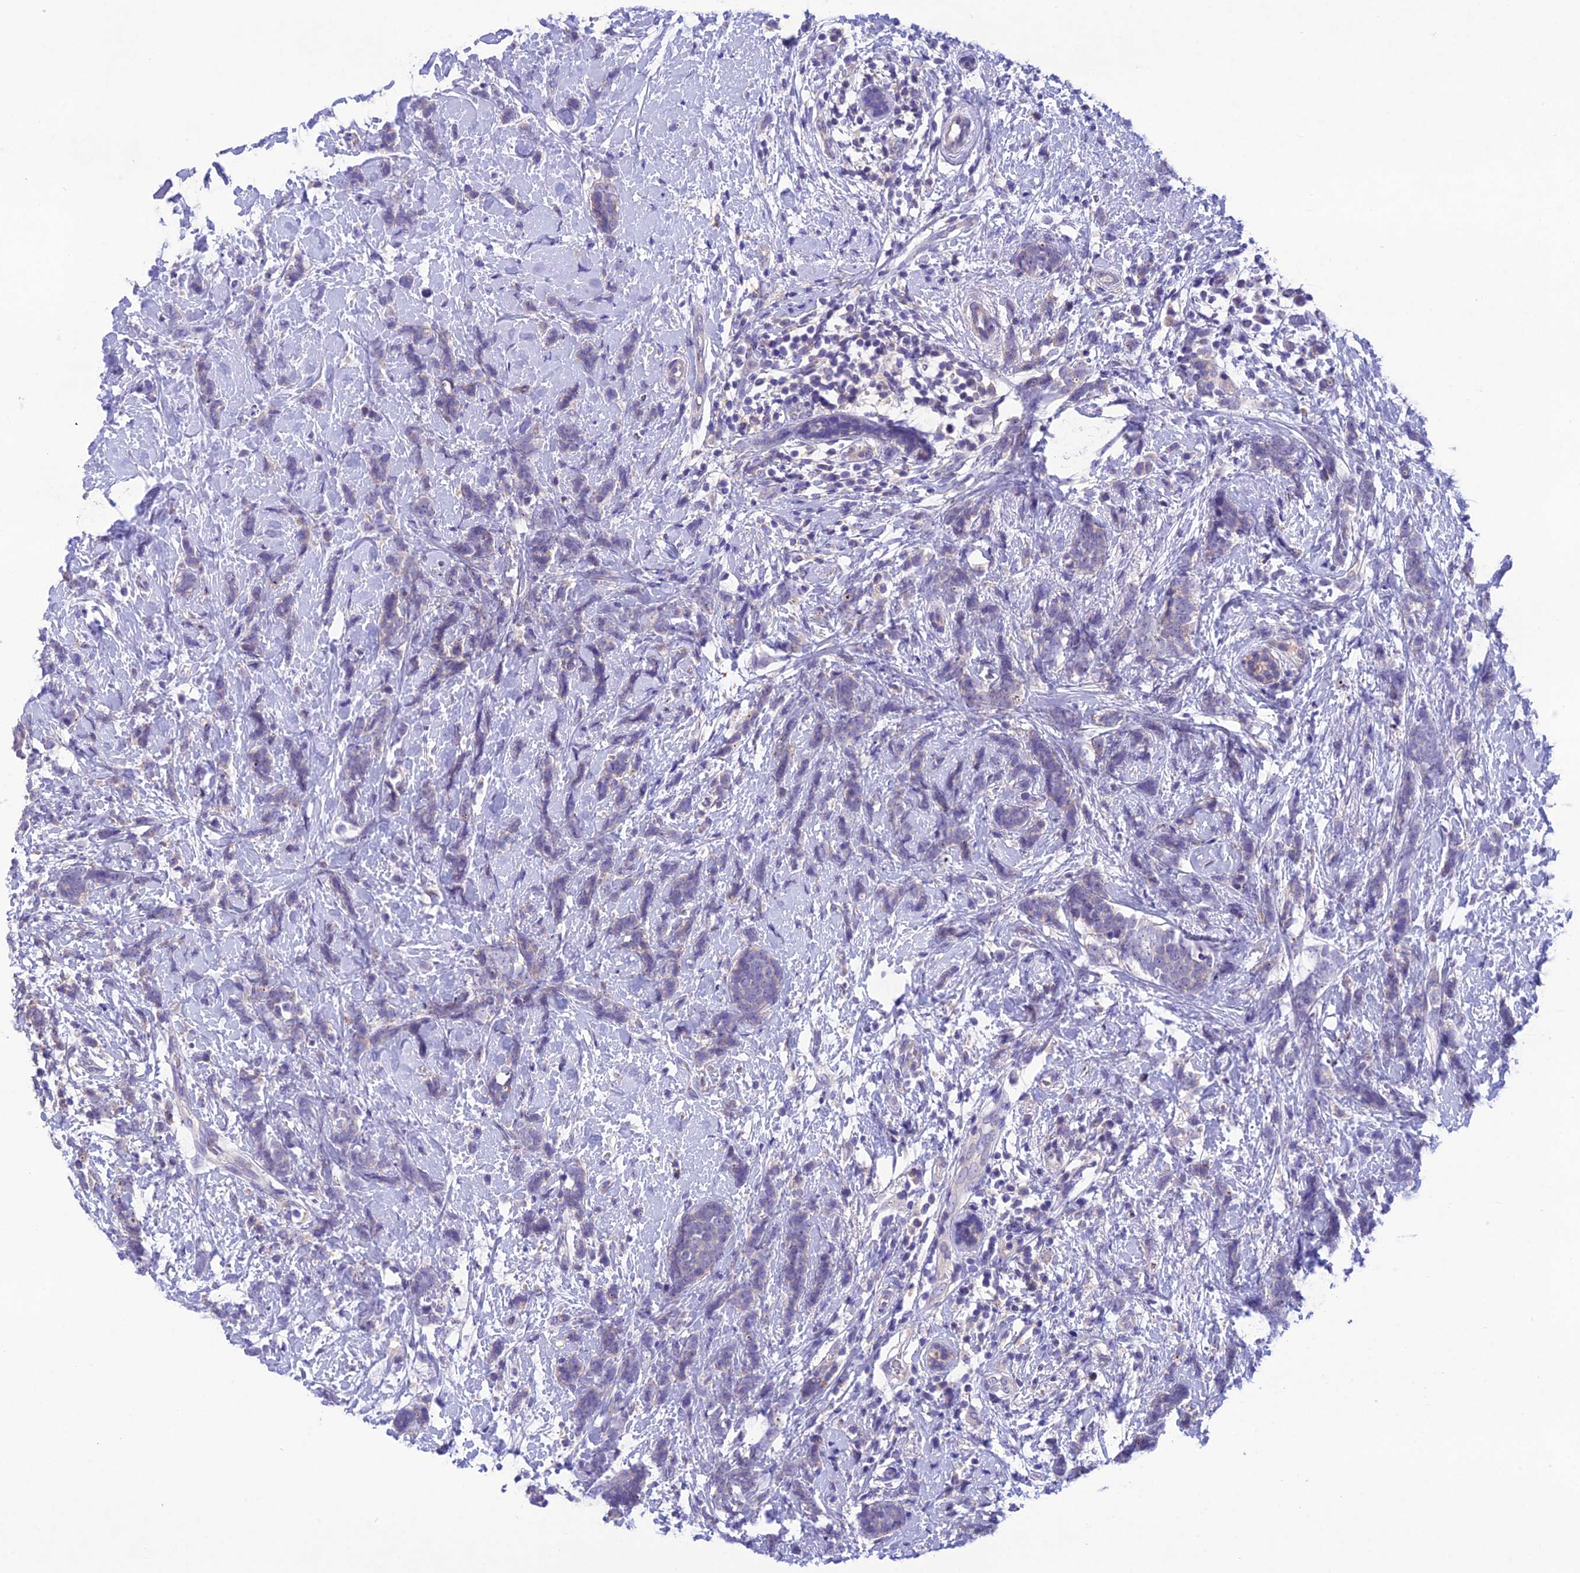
{"staining": {"intensity": "negative", "quantity": "none", "location": "none"}, "tissue": "breast cancer", "cell_type": "Tumor cells", "image_type": "cancer", "snomed": [{"axis": "morphology", "description": "Lobular carcinoma"}, {"axis": "topography", "description": "Breast"}], "caption": "This is an immunohistochemistry histopathology image of human breast cancer. There is no positivity in tumor cells.", "gene": "SNX24", "patient": {"sex": "female", "age": 58}}